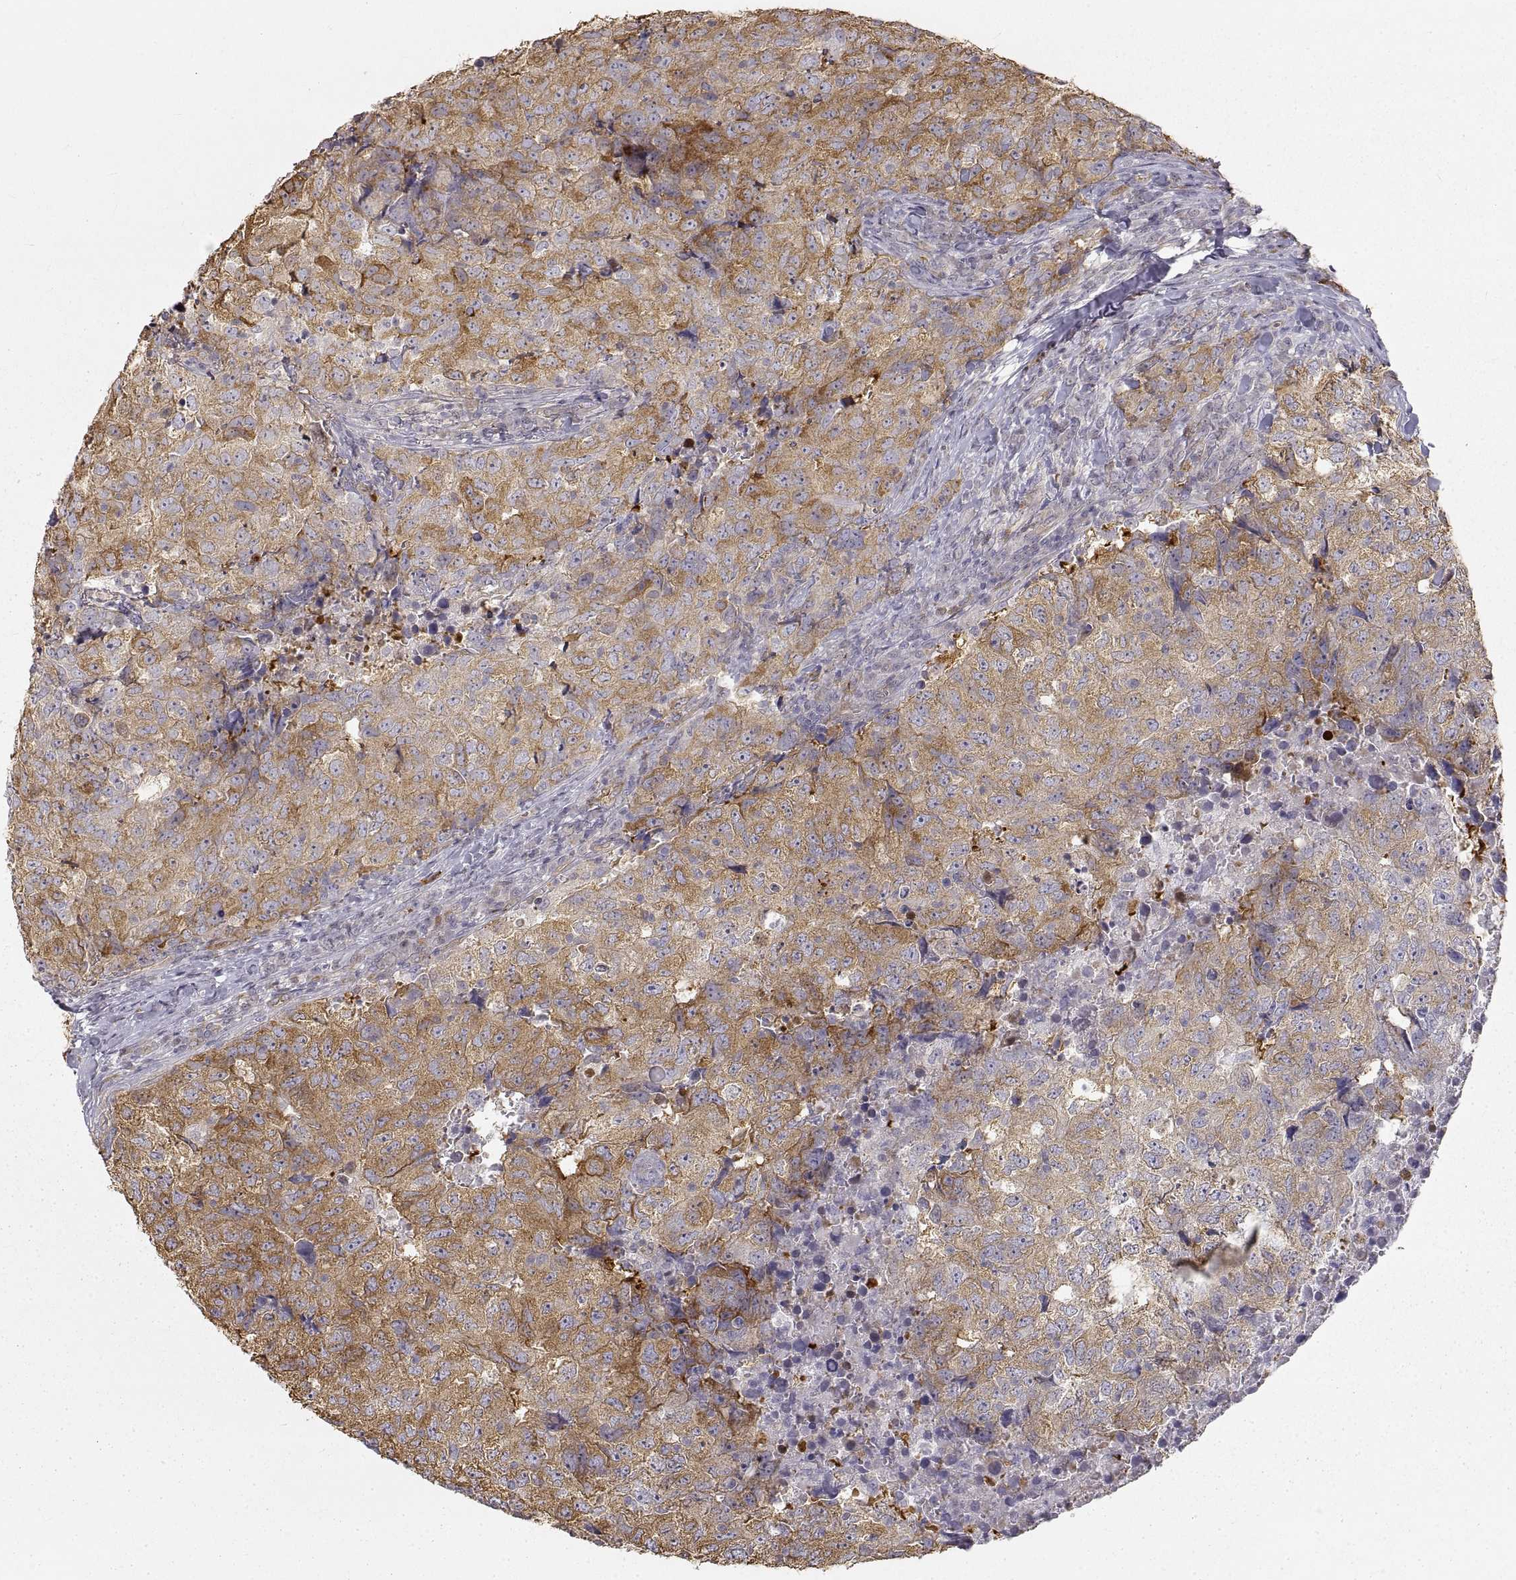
{"staining": {"intensity": "moderate", "quantity": "25%-75%", "location": "cytoplasmic/membranous"}, "tissue": "breast cancer", "cell_type": "Tumor cells", "image_type": "cancer", "snomed": [{"axis": "morphology", "description": "Duct carcinoma"}, {"axis": "topography", "description": "Breast"}], "caption": "IHC histopathology image of neoplastic tissue: human intraductal carcinoma (breast) stained using IHC shows medium levels of moderate protein expression localized specifically in the cytoplasmic/membranous of tumor cells, appearing as a cytoplasmic/membranous brown color.", "gene": "HSP90AB1", "patient": {"sex": "female", "age": 30}}